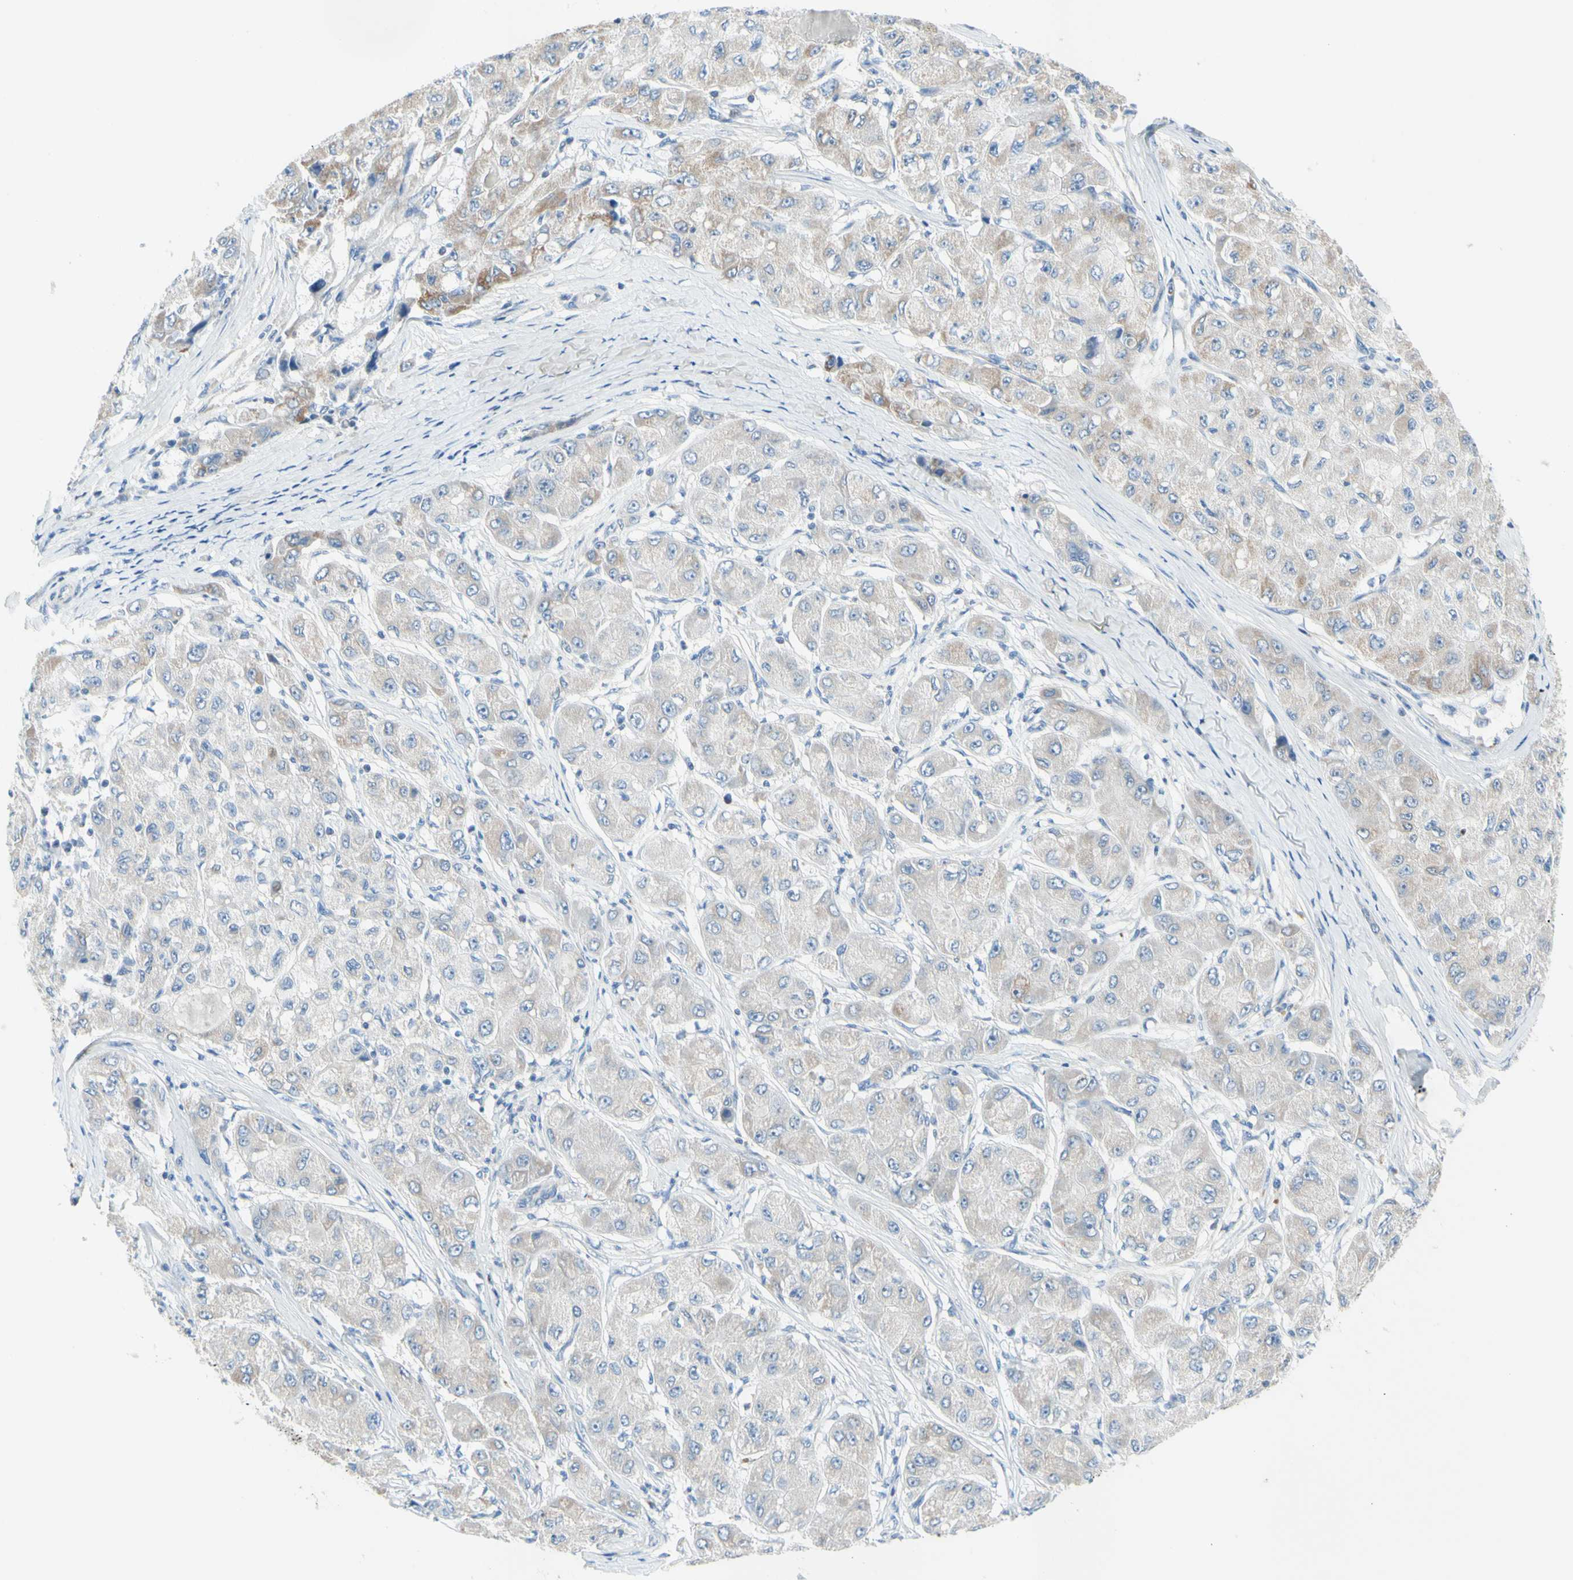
{"staining": {"intensity": "weak", "quantity": "25%-75%", "location": "cytoplasmic/membranous"}, "tissue": "liver cancer", "cell_type": "Tumor cells", "image_type": "cancer", "snomed": [{"axis": "morphology", "description": "Carcinoma, Hepatocellular, NOS"}, {"axis": "topography", "description": "Liver"}], "caption": "High-magnification brightfield microscopy of hepatocellular carcinoma (liver) stained with DAB (brown) and counterstained with hematoxylin (blue). tumor cells exhibit weak cytoplasmic/membranous expression is present in approximately25%-75% of cells.", "gene": "MFF", "patient": {"sex": "male", "age": 80}}